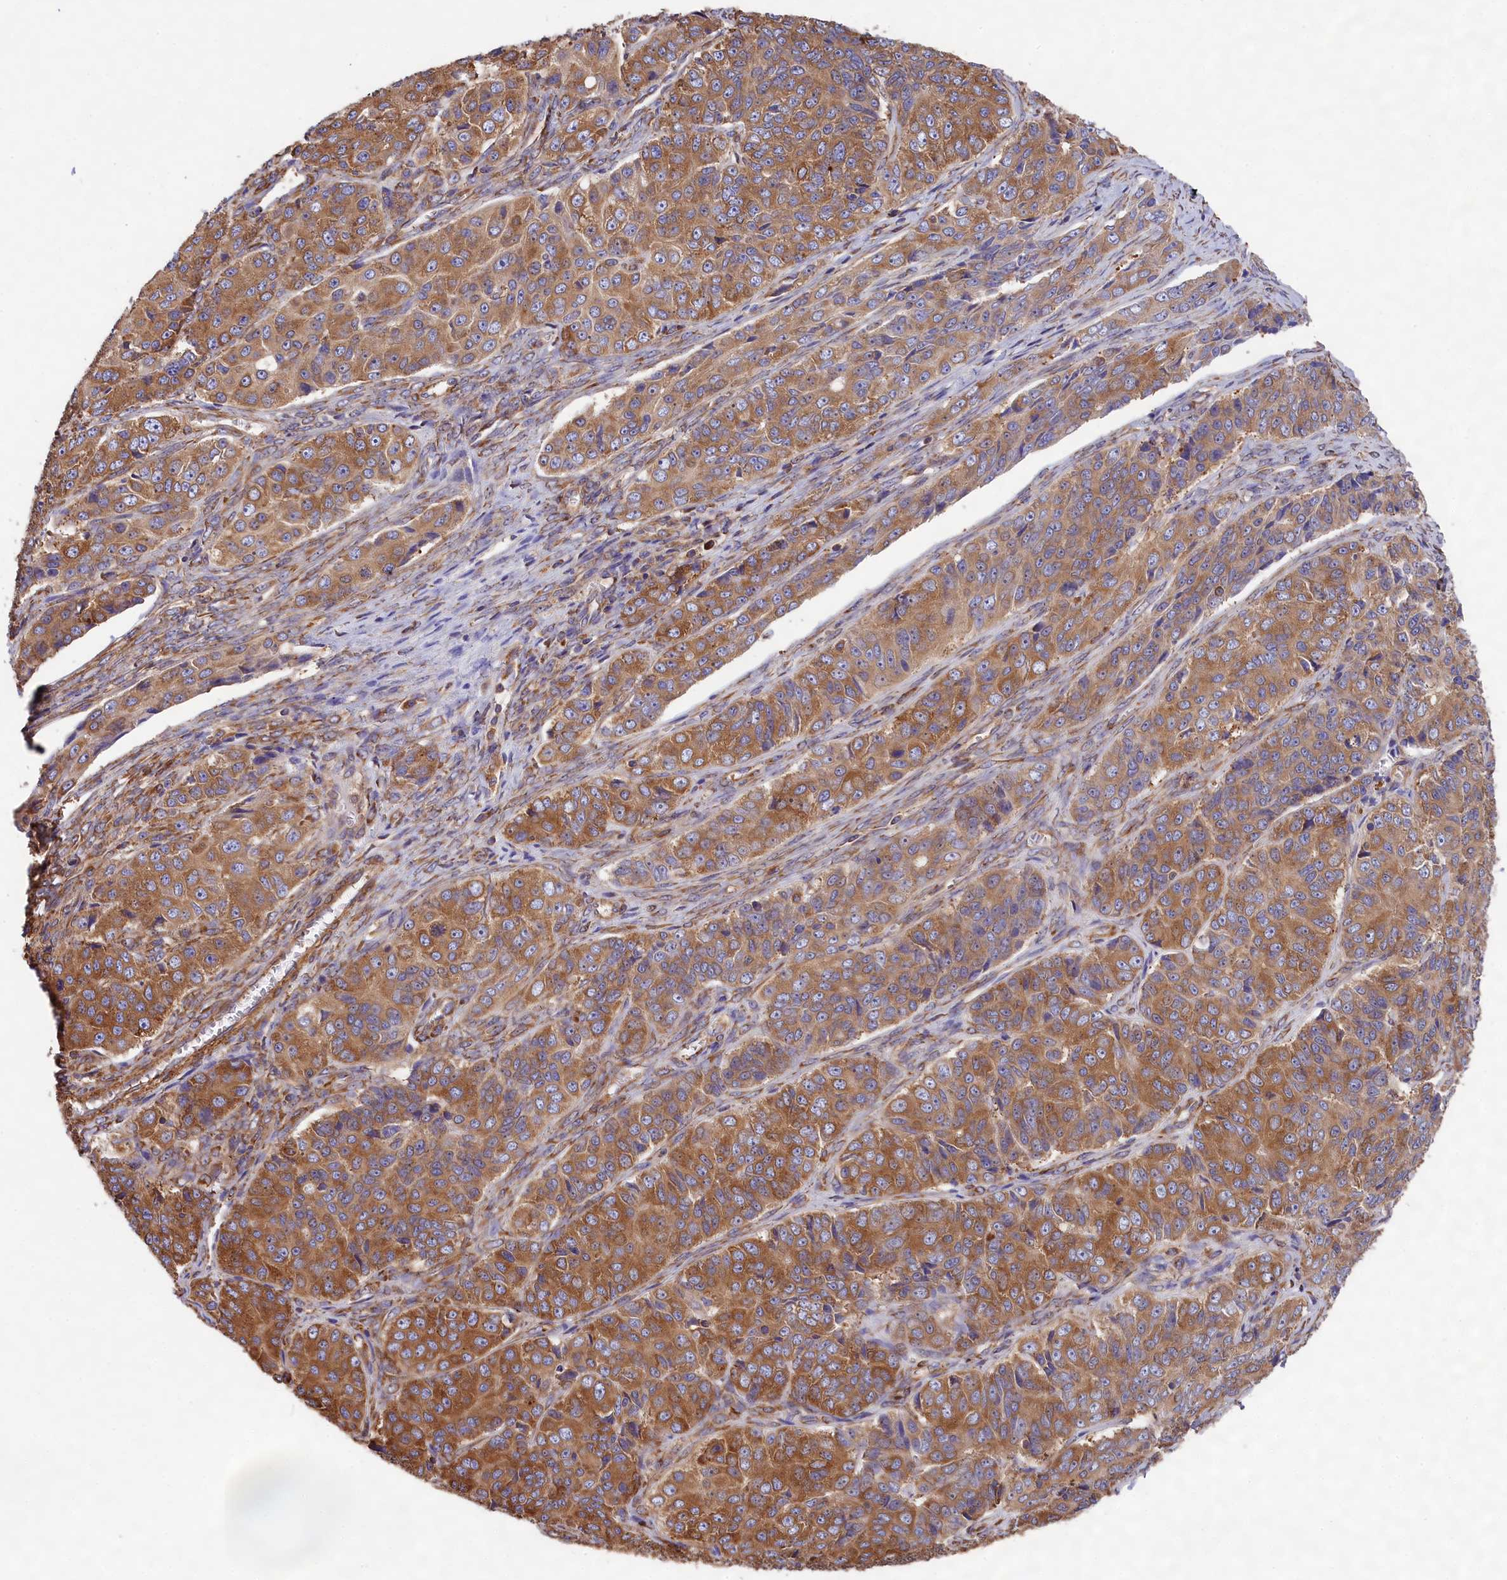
{"staining": {"intensity": "moderate", "quantity": ">75%", "location": "cytoplasmic/membranous"}, "tissue": "ovarian cancer", "cell_type": "Tumor cells", "image_type": "cancer", "snomed": [{"axis": "morphology", "description": "Carcinoma, endometroid"}, {"axis": "topography", "description": "Ovary"}], "caption": "This is an image of immunohistochemistry staining of endometroid carcinoma (ovarian), which shows moderate positivity in the cytoplasmic/membranous of tumor cells.", "gene": "GYS1", "patient": {"sex": "female", "age": 51}}